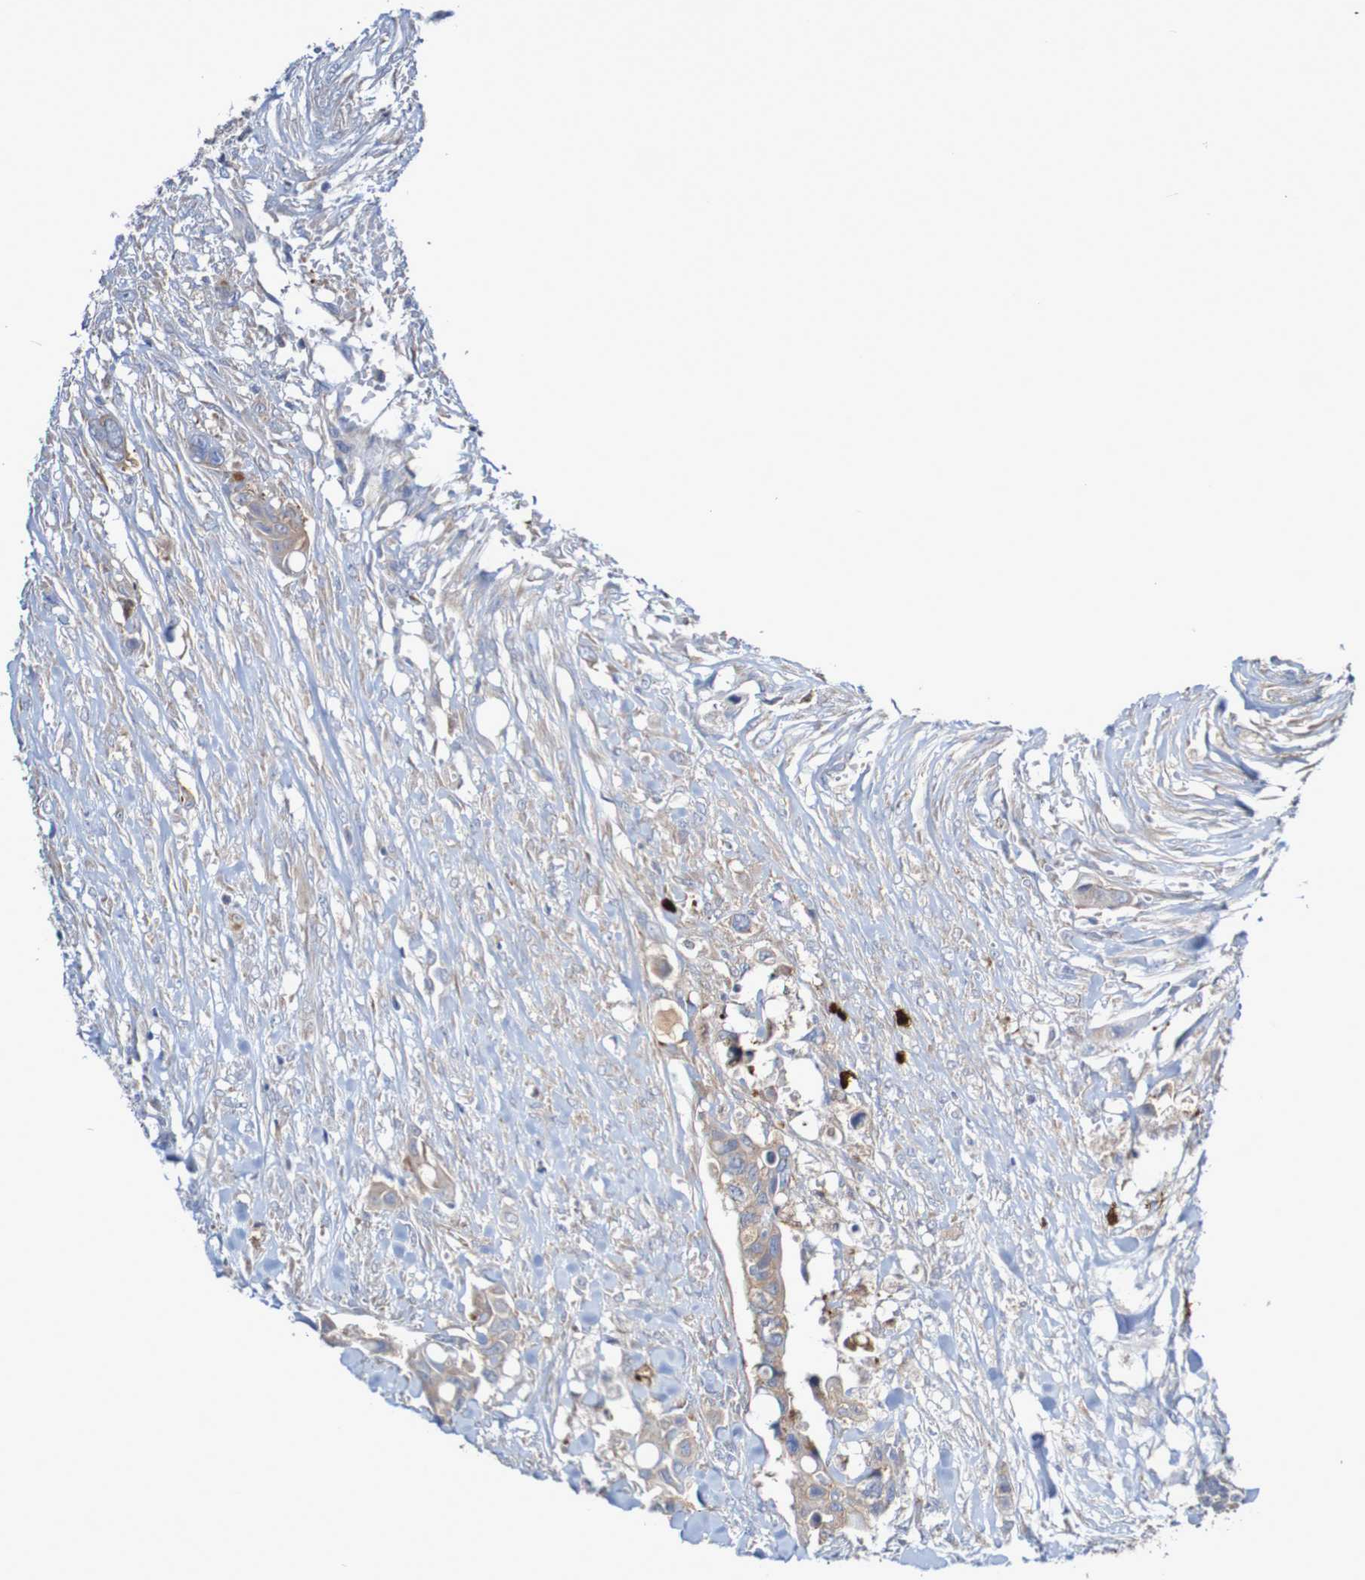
{"staining": {"intensity": "weak", "quantity": ">75%", "location": "cytoplasmic/membranous"}, "tissue": "colorectal cancer", "cell_type": "Tumor cells", "image_type": "cancer", "snomed": [{"axis": "morphology", "description": "Adenocarcinoma, NOS"}, {"axis": "topography", "description": "Colon"}], "caption": "DAB immunohistochemical staining of human adenocarcinoma (colorectal) shows weak cytoplasmic/membranous protein expression in approximately >75% of tumor cells.", "gene": "PARP4", "patient": {"sex": "female", "age": 57}}